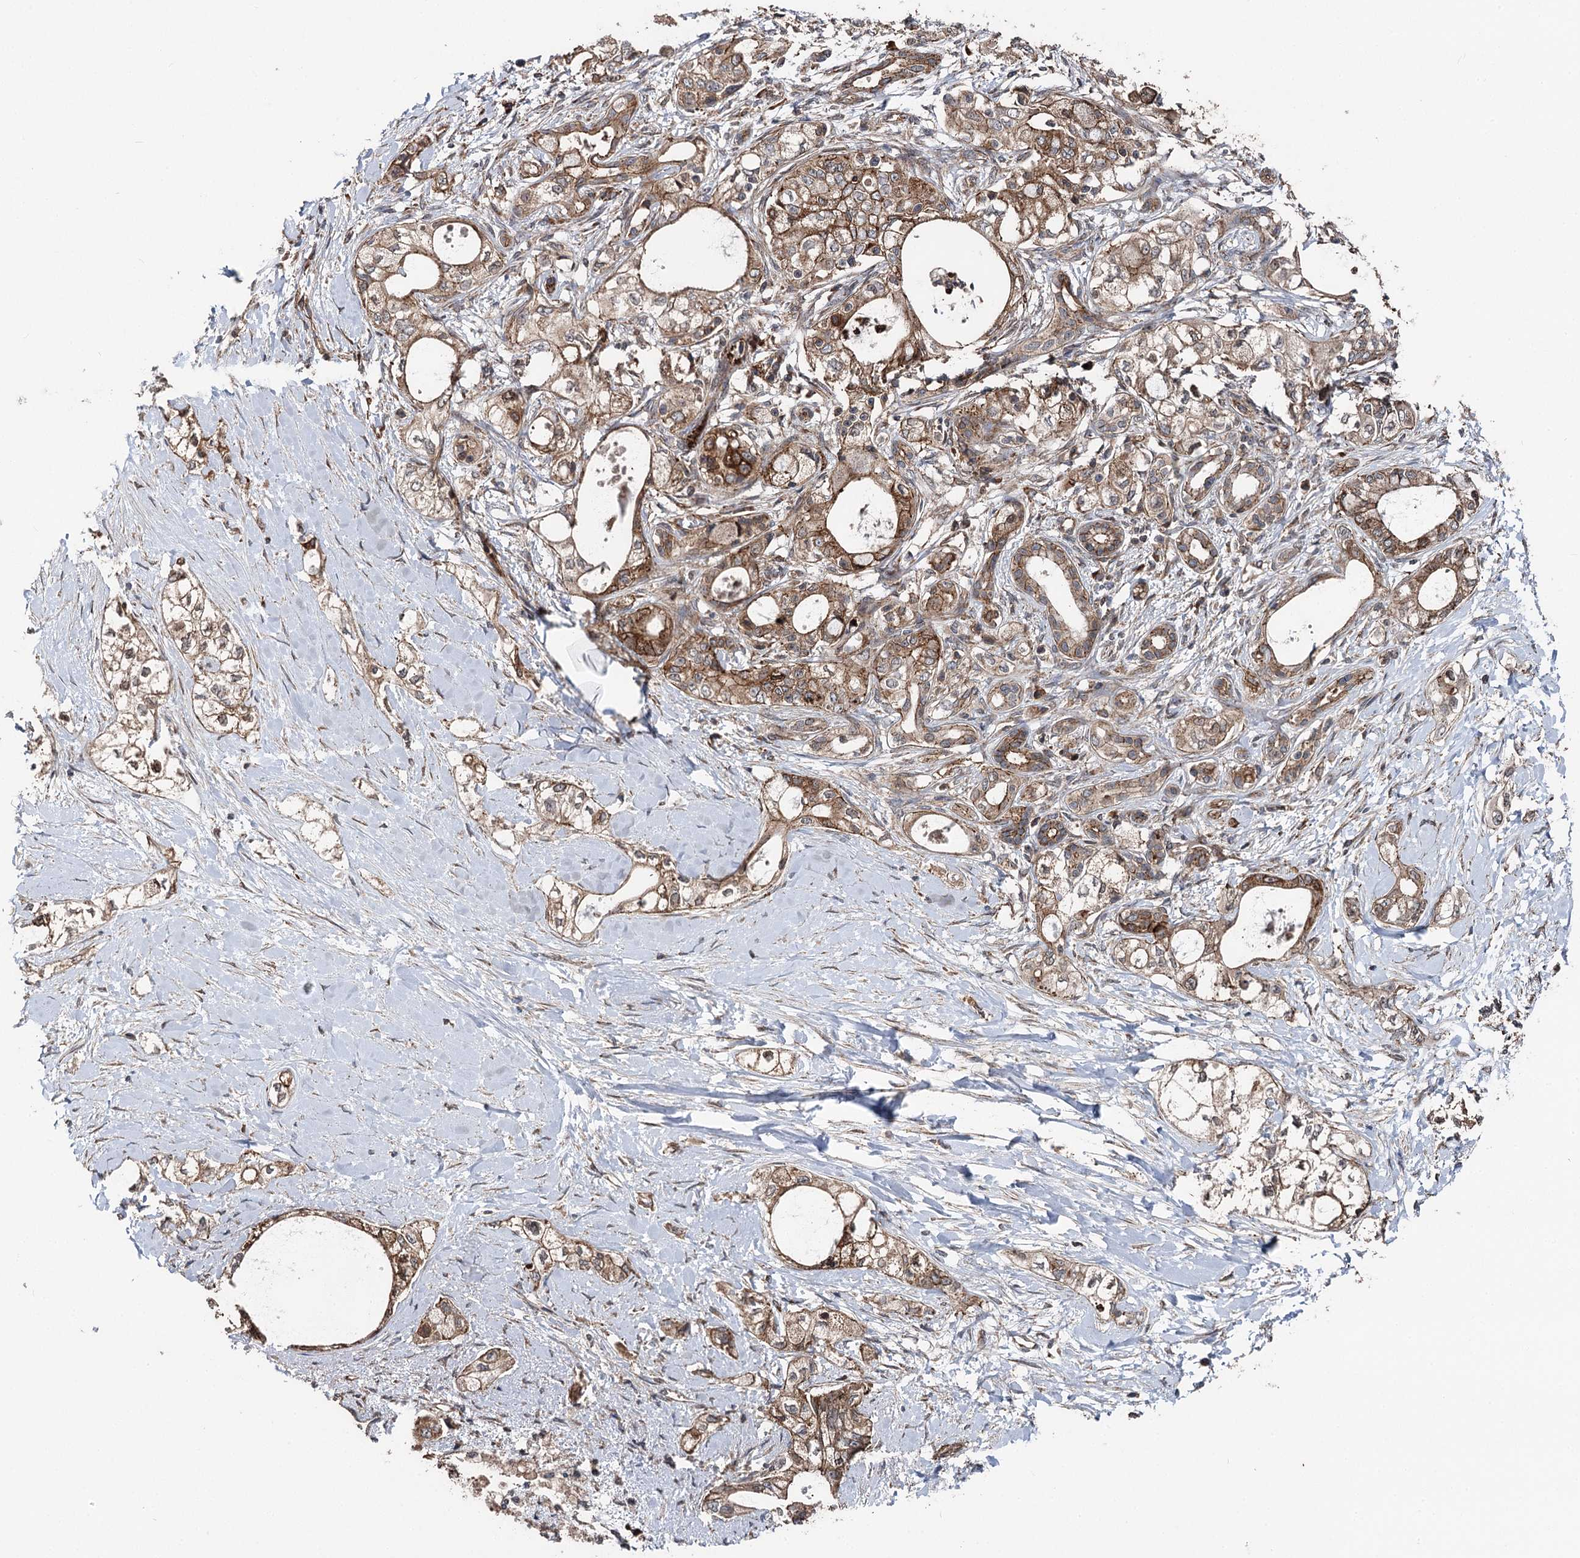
{"staining": {"intensity": "moderate", "quantity": ">75%", "location": "cytoplasmic/membranous"}, "tissue": "pancreatic cancer", "cell_type": "Tumor cells", "image_type": "cancer", "snomed": [{"axis": "morphology", "description": "Adenocarcinoma, NOS"}, {"axis": "topography", "description": "Pancreas"}], "caption": "Immunohistochemical staining of human adenocarcinoma (pancreatic) displays medium levels of moderate cytoplasmic/membranous protein staining in approximately >75% of tumor cells.", "gene": "ITFG2", "patient": {"sex": "male", "age": 70}}